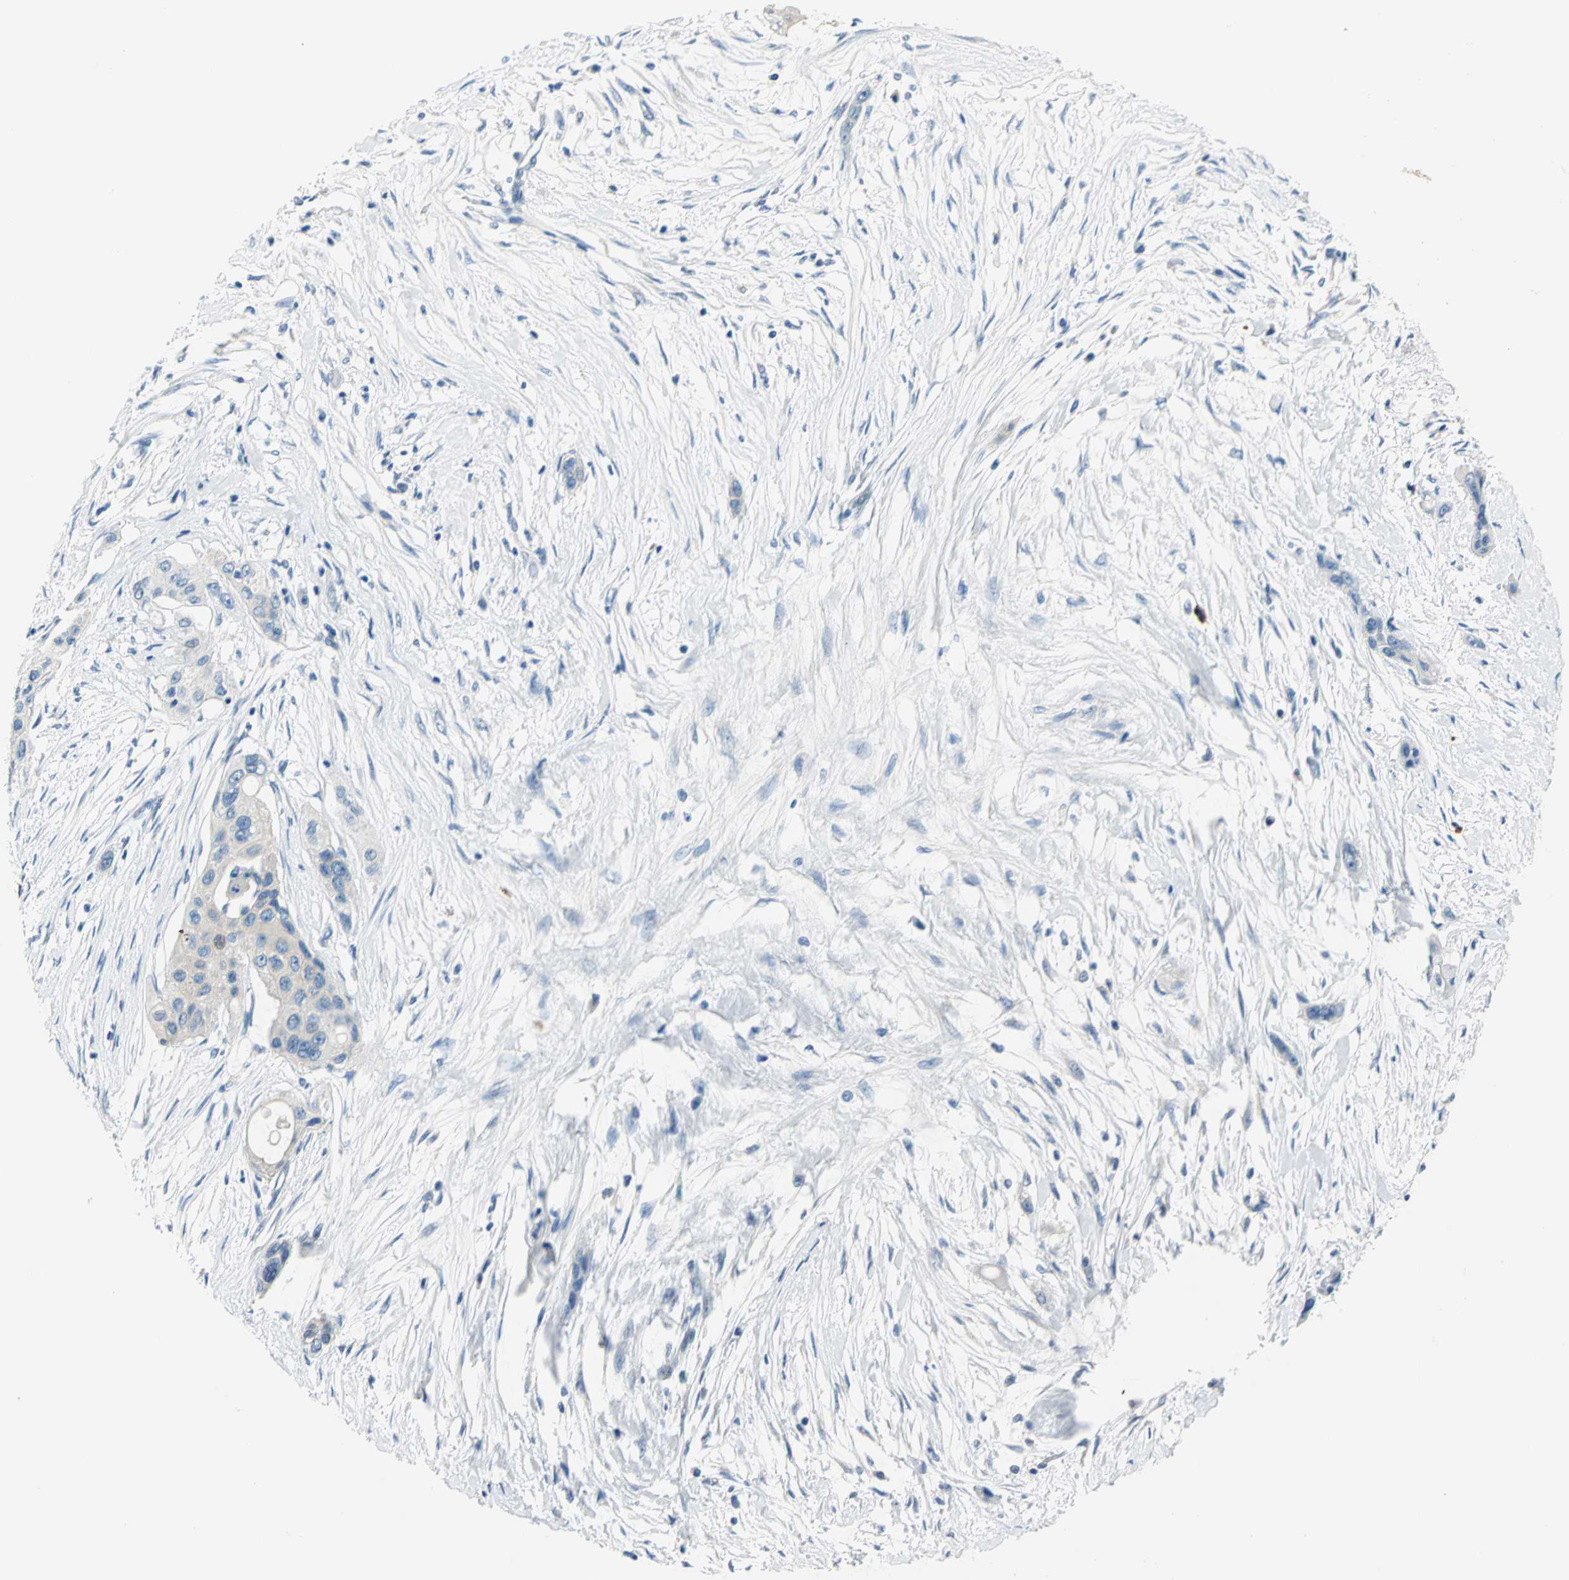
{"staining": {"intensity": "weak", "quantity": "25%-75%", "location": "cytoplasmic/membranous"}, "tissue": "pancreatic cancer", "cell_type": "Tumor cells", "image_type": "cancer", "snomed": [{"axis": "morphology", "description": "Adenocarcinoma, NOS"}, {"axis": "topography", "description": "Pancreas"}], "caption": "Immunohistochemistry micrograph of neoplastic tissue: human adenocarcinoma (pancreatic) stained using IHC reveals low levels of weak protein expression localized specifically in the cytoplasmic/membranous of tumor cells, appearing as a cytoplasmic/membranous brown color.", "gene": "TRIM25", "patient": {"sex": "female", "age": 60}}